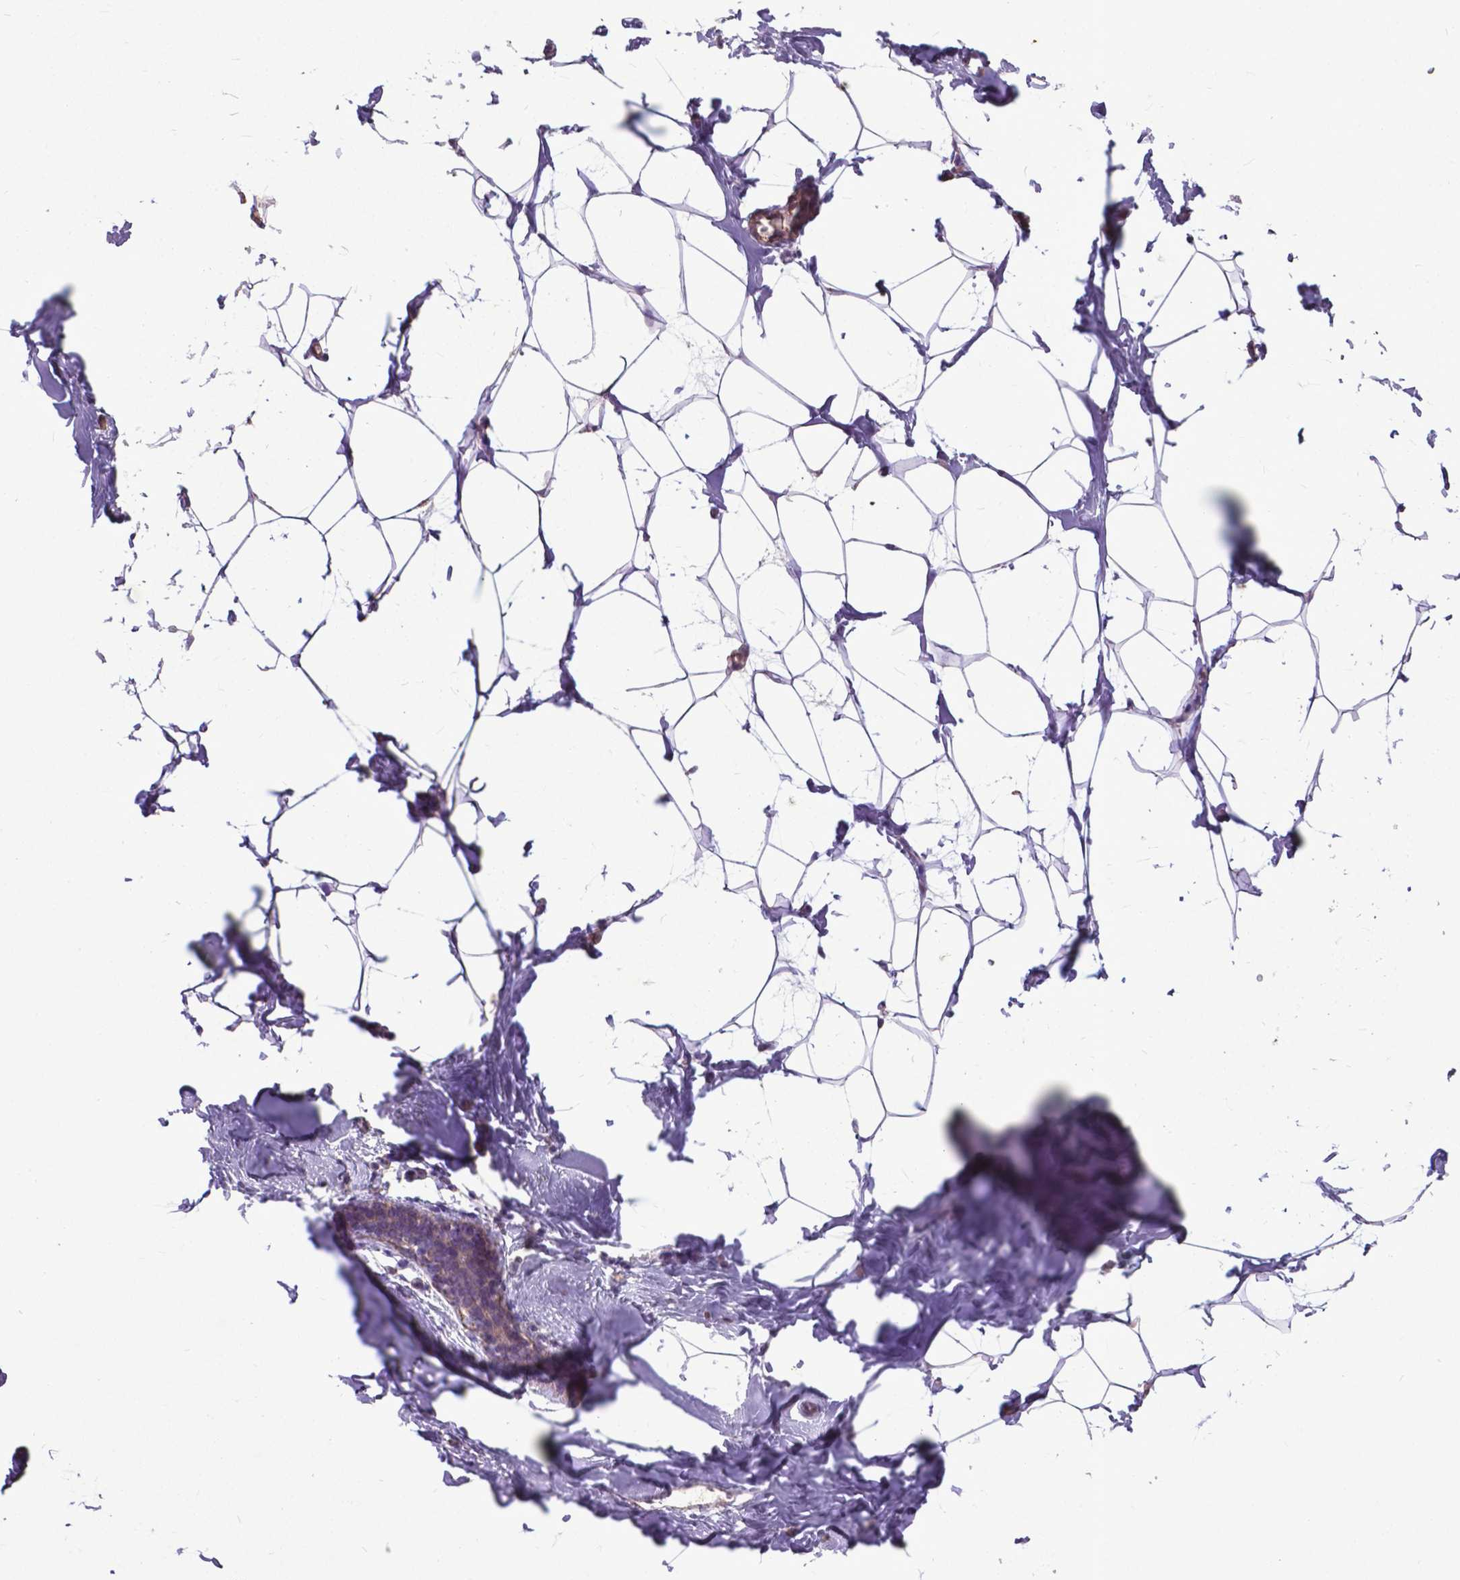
{"staining": {"intensity": "weak", "quantity": "25%-75%", "location": "cytoplasmic/membranous"}, "tissue": "breast", "cell_type": "Adipocytes", "image_type": "normal", "snomed": [{"axis": "morphology", "description": "Normal tissue, NOS"}, {"axis": "topography", "description": "Breast"}], "caption": "Breast stained for a protein (brown) shows weak cytoplasmic/membranous positive staining in about 25%-75% of adipocytes.", "gene": "PDLIM1", "patient": {"sex": "female", "age": 32}}